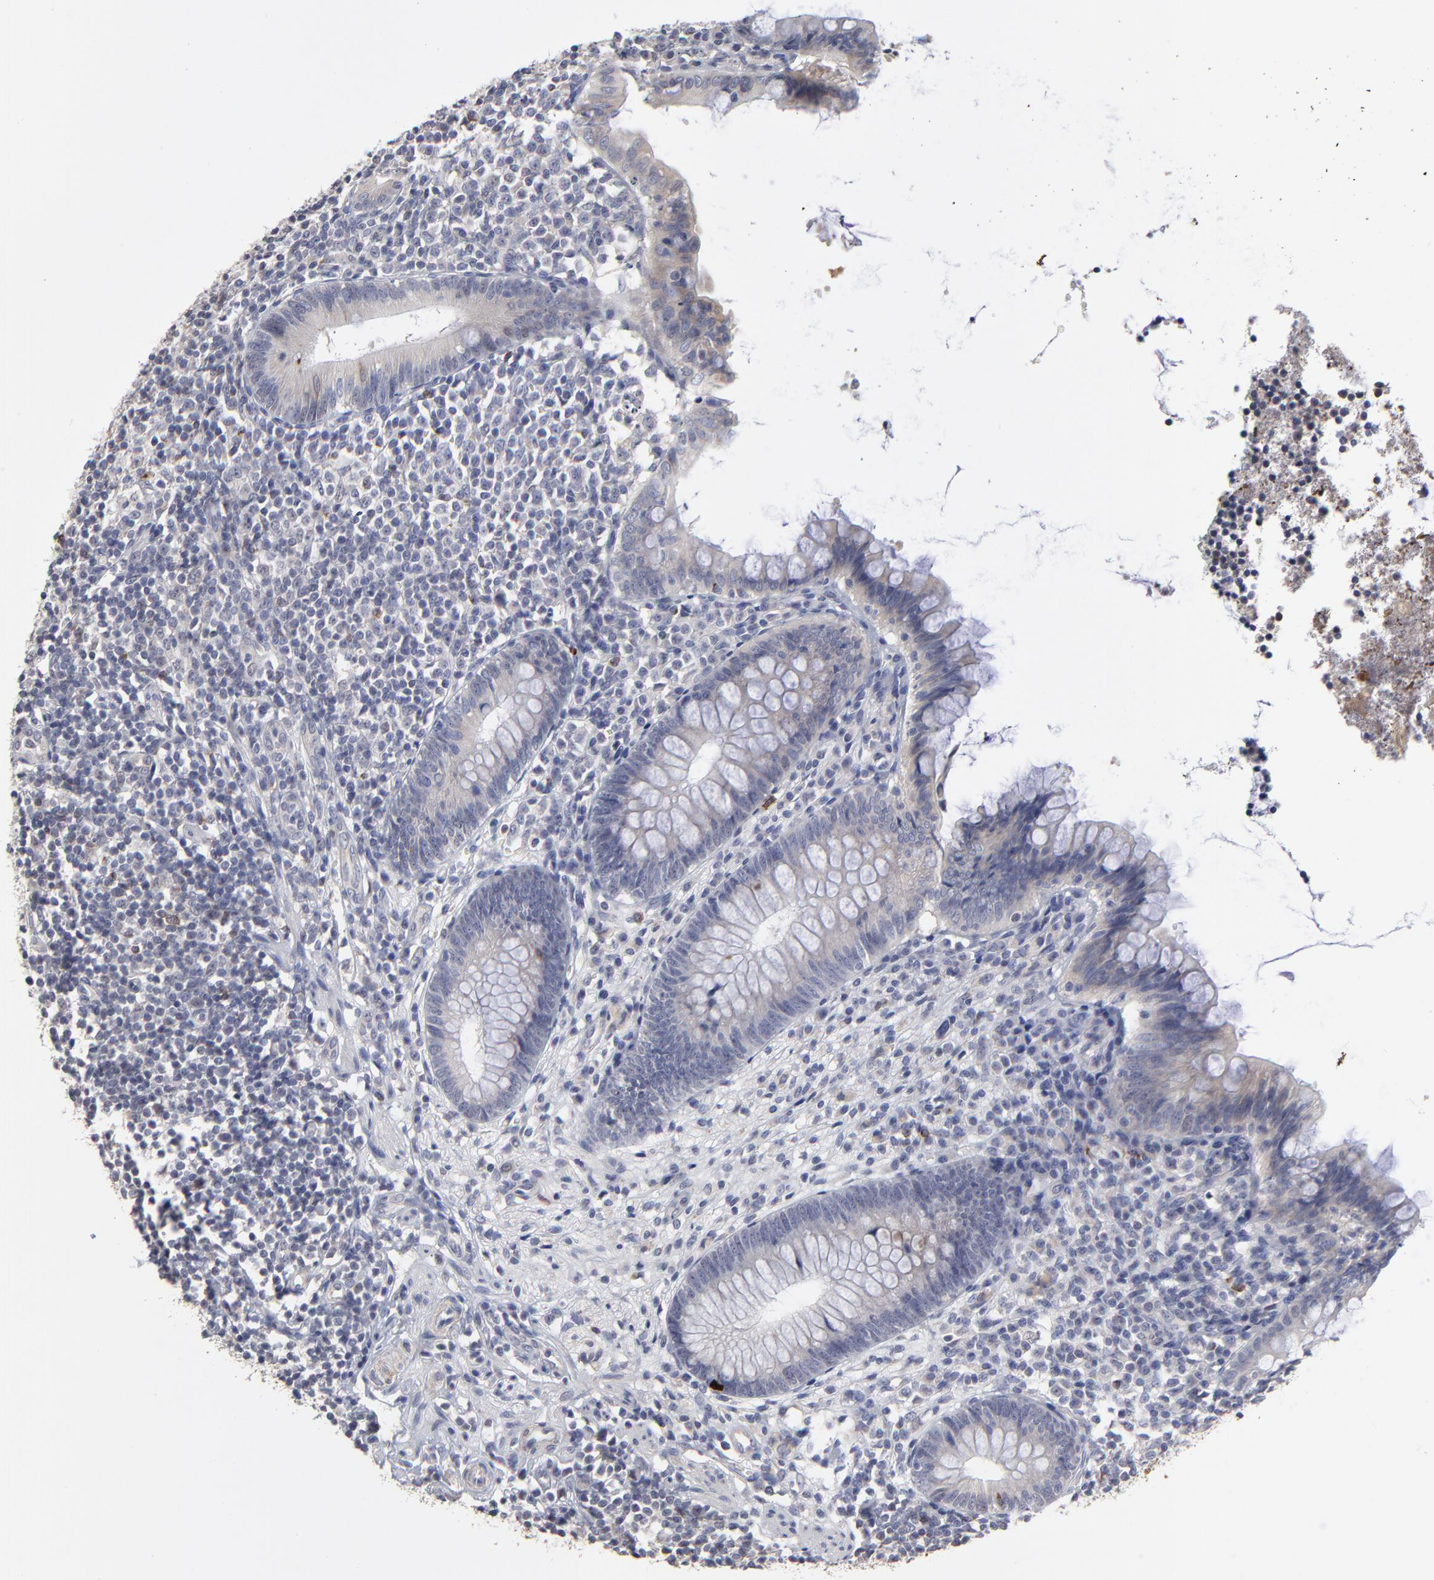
{"staining": {"intensity": "weak", "quantity": "25%-75%", "location": "cytoplasmic/membranous"}, "tissue": "appendix", "cell_type": "Glandular cells", "image_type": "normal", "snomed": [{"axis": "morphology", "description": "Normal tissue, NOS"}, {"axis": "topography", "description": "Appendix"}], "caption": "A brown stain shows weak cytoplasmic/membranous positivity of a protein in glandular cells of benign appendix. The staining is performed using DAB brown chromogen to label protein expression. The nuclei are counter-stained blue using hematoxylin.", "gene": "MAGEA10", "patient": {"sex": "female", "age": 66}}